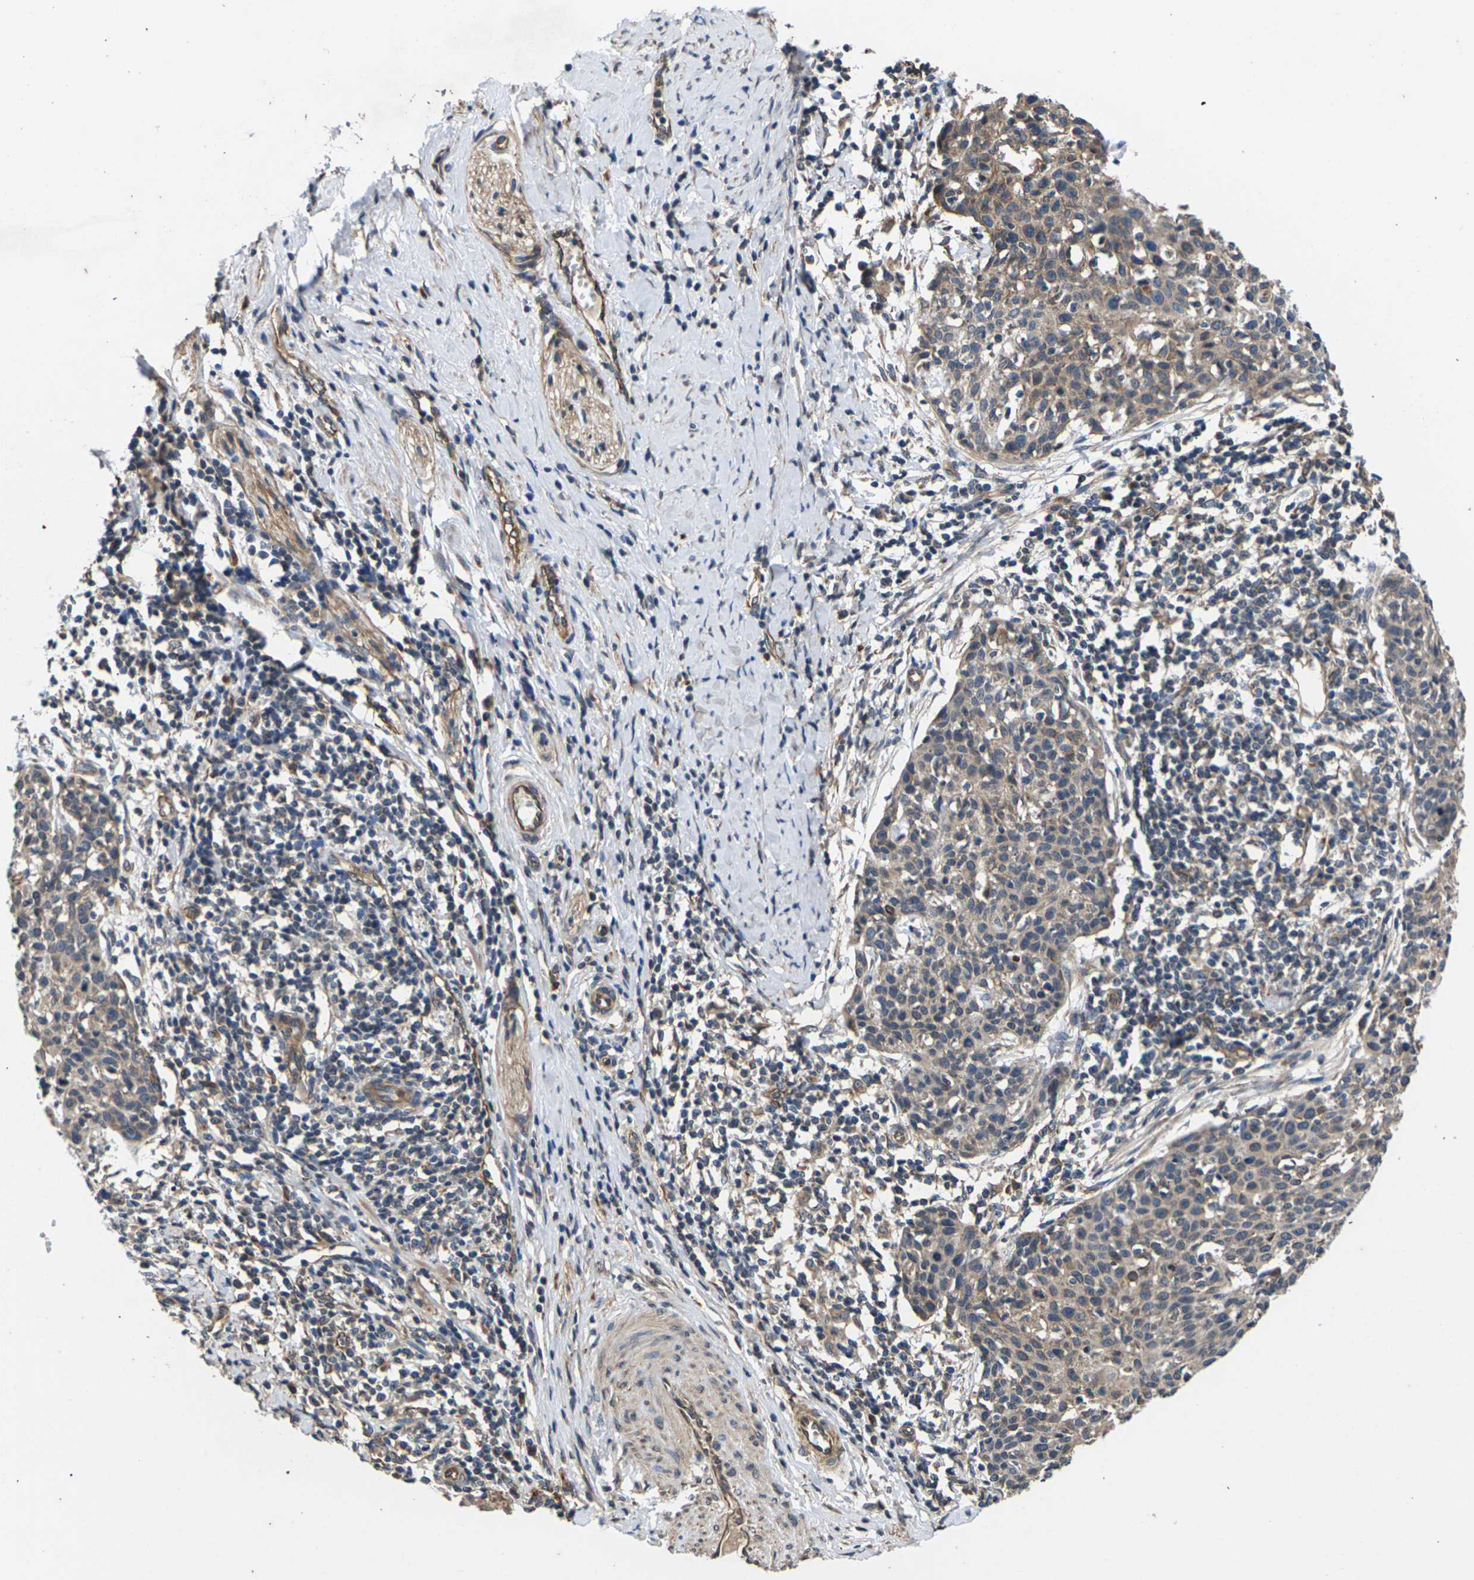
{"staining": {"intensity": "moderate", "quantity": ">75%", "location": "cytoplasmic/membranous"}, "tissue": "cervical cancer", "cell_type": "Tumor cells", "image_type": "cancer", "snomed": [{"axis": "morphology", "description": "Squamous cell carcinoma, NOS"}, {"axis": "topography", "description": "Cervix"}], "caption": "Approximately >75% of tumor cells in human squamous cell carcinoma (cervical) display moderate cytoplasmic/membranous protein positivity as visualized by brown immunohistochemical staining.", "gene": "DKK2", "patient": {"sex": "female", "age": 38}}